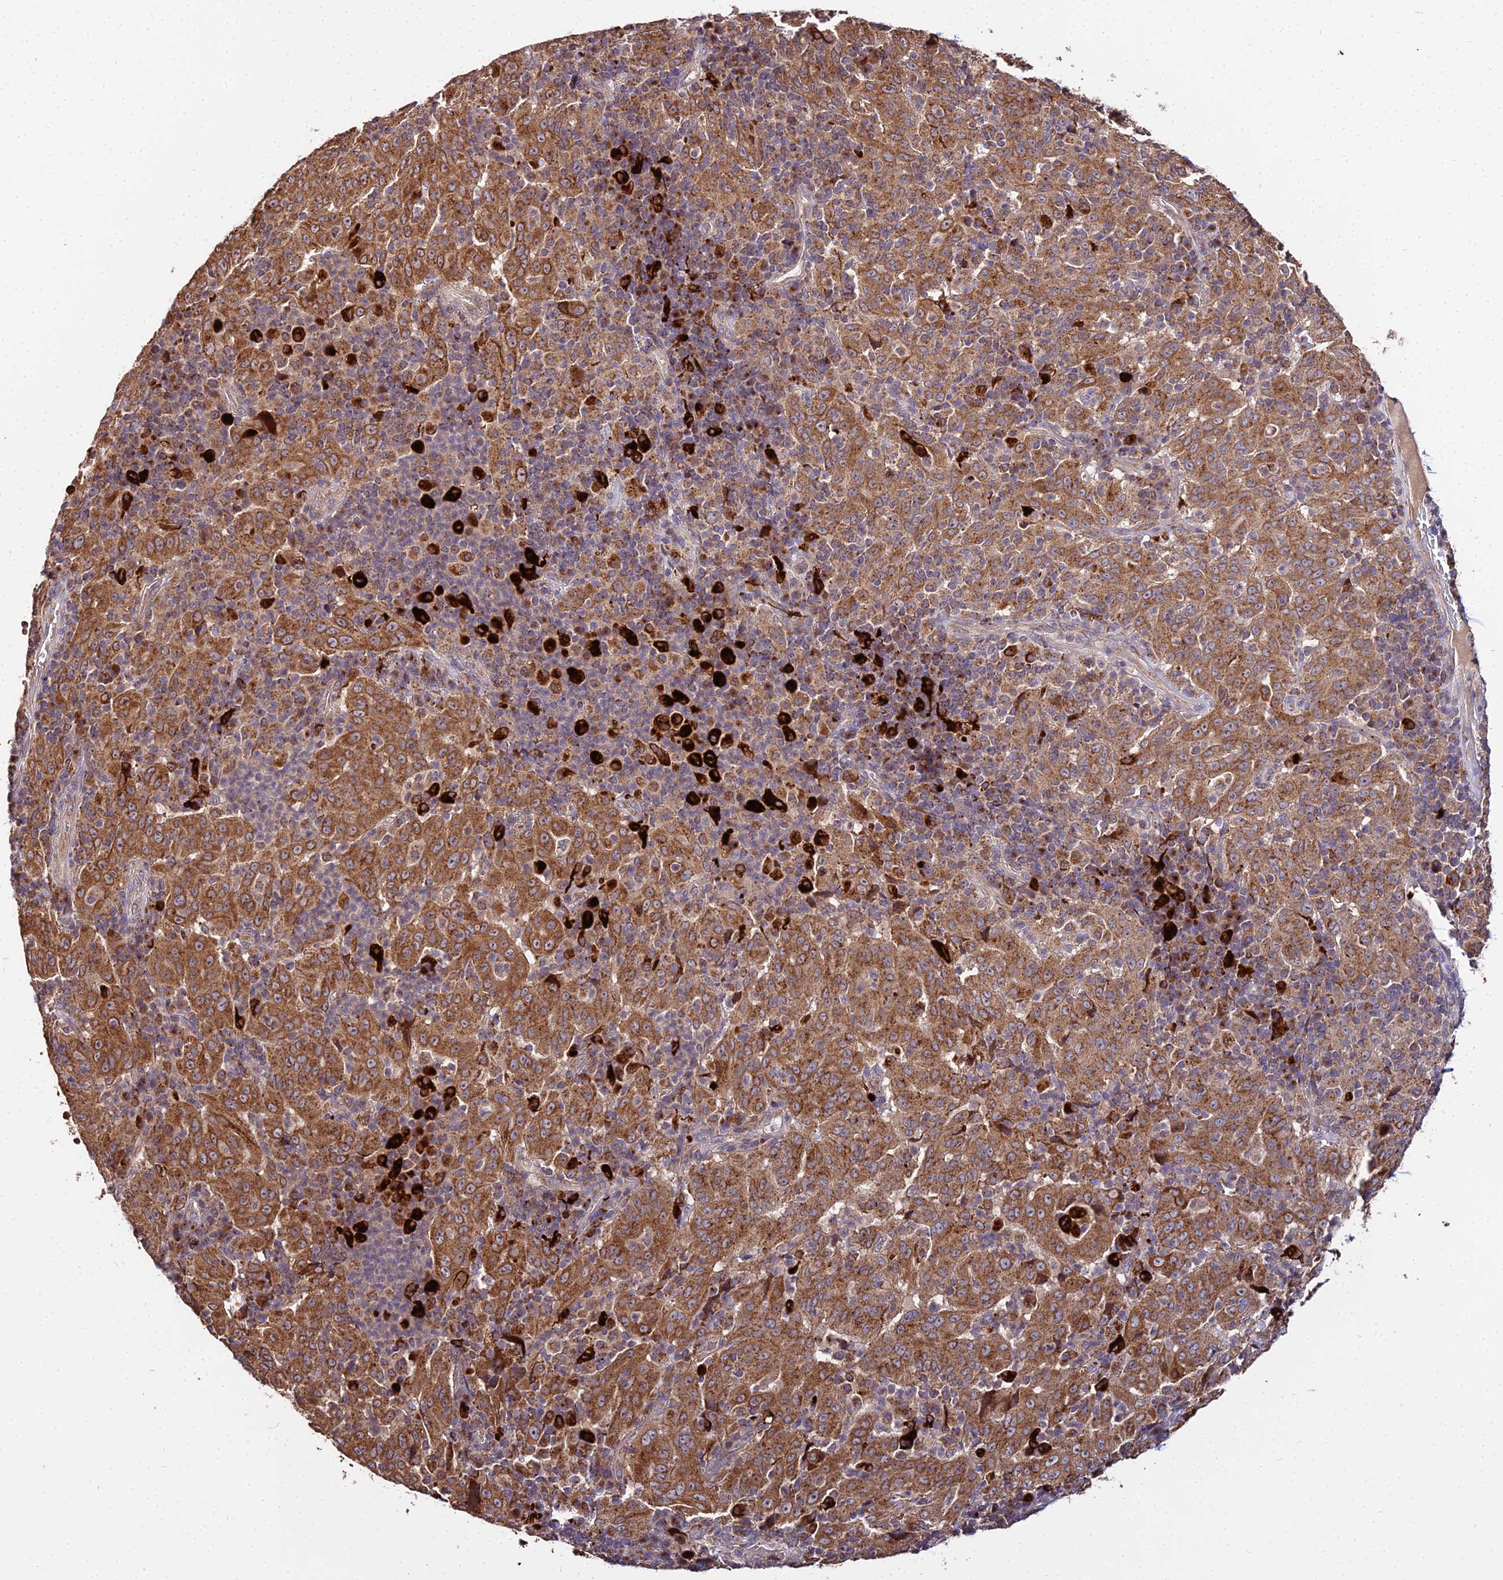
{"staining": {"intensity": "strong", "quantity": ">75%", "location": "cytoplasmic/membranous"}, "tissue": "pancreatic cancer", "cell_type": "Tumor cells", "image_type": "cancer", "snomed": [{"axis": "morphology", "description": "Adenocarcinoma, NOS"}, {"axis": "topography", "description": "Pancreas"}], "caption": "Immunohistochemistry (IHC) micrograph of human adenocarcinoma (pancreatic) stained for a protein (brown), which shows high levels of strong cytoplasmic/membranous staining in approximately >75% of tumor cells.", "gene": "PEX19", "patient": {"sex": "male", "age": 63}}